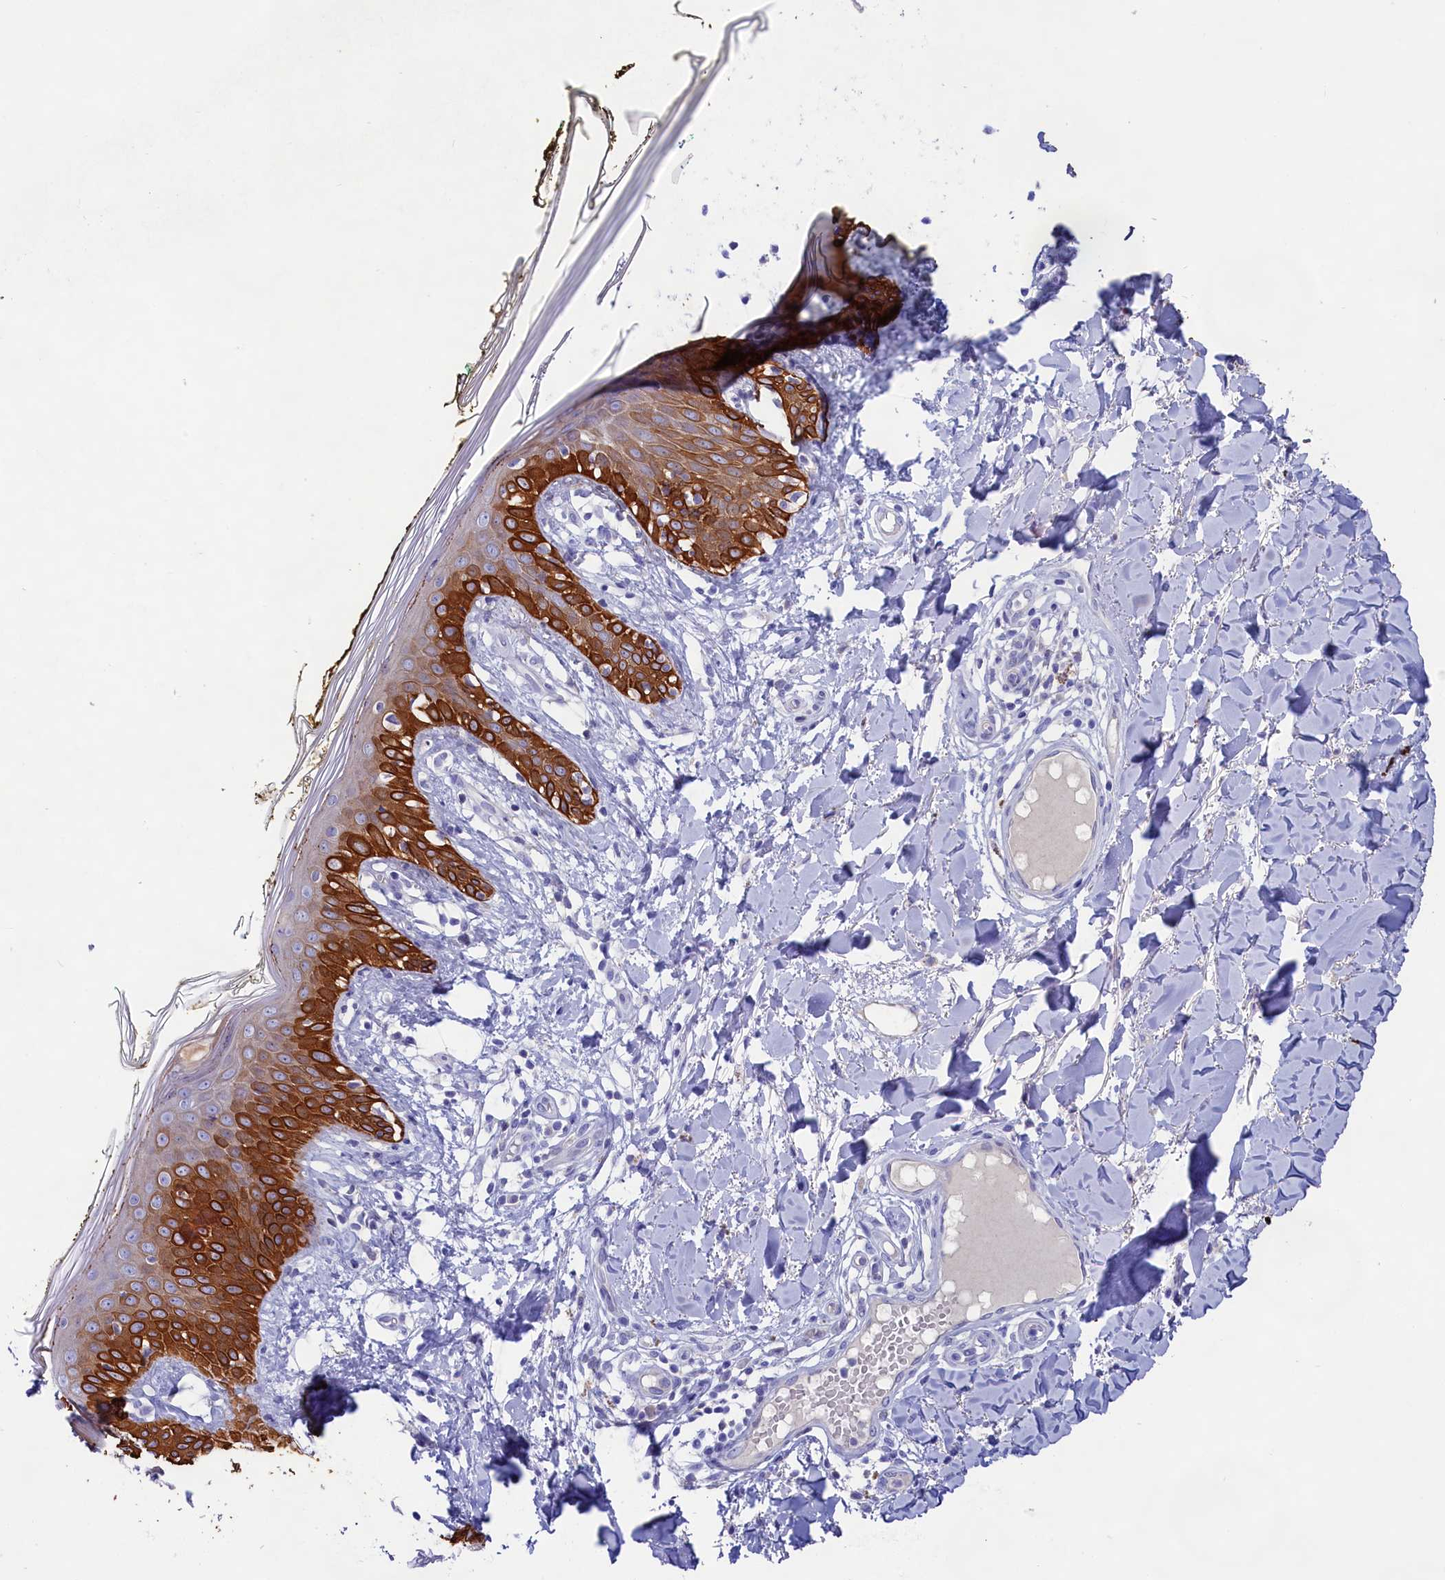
{"staining": {"intensity": "negative", "quantity": "none", "location": "none"}, "tissue": "skin", "cell_type": "Fibroblasts", "image_type": "normal", "snomed": [{"axis": "morphology", "description": "Normal tissue, NOS"}, {"axis": "topography", "description": "Skin"}], "caption": "Immunohistochemistry (IHC) image of unremarkable skin: human skin stained with DAB exhibits no significant protein expression in fibroblasts. (Brightfield microscopy of DAB (3,3'-diaminobenzidine) IHC at high magnification).", "gene": "SULT2A1", "patient": {"sex": "female", "age": 34}}